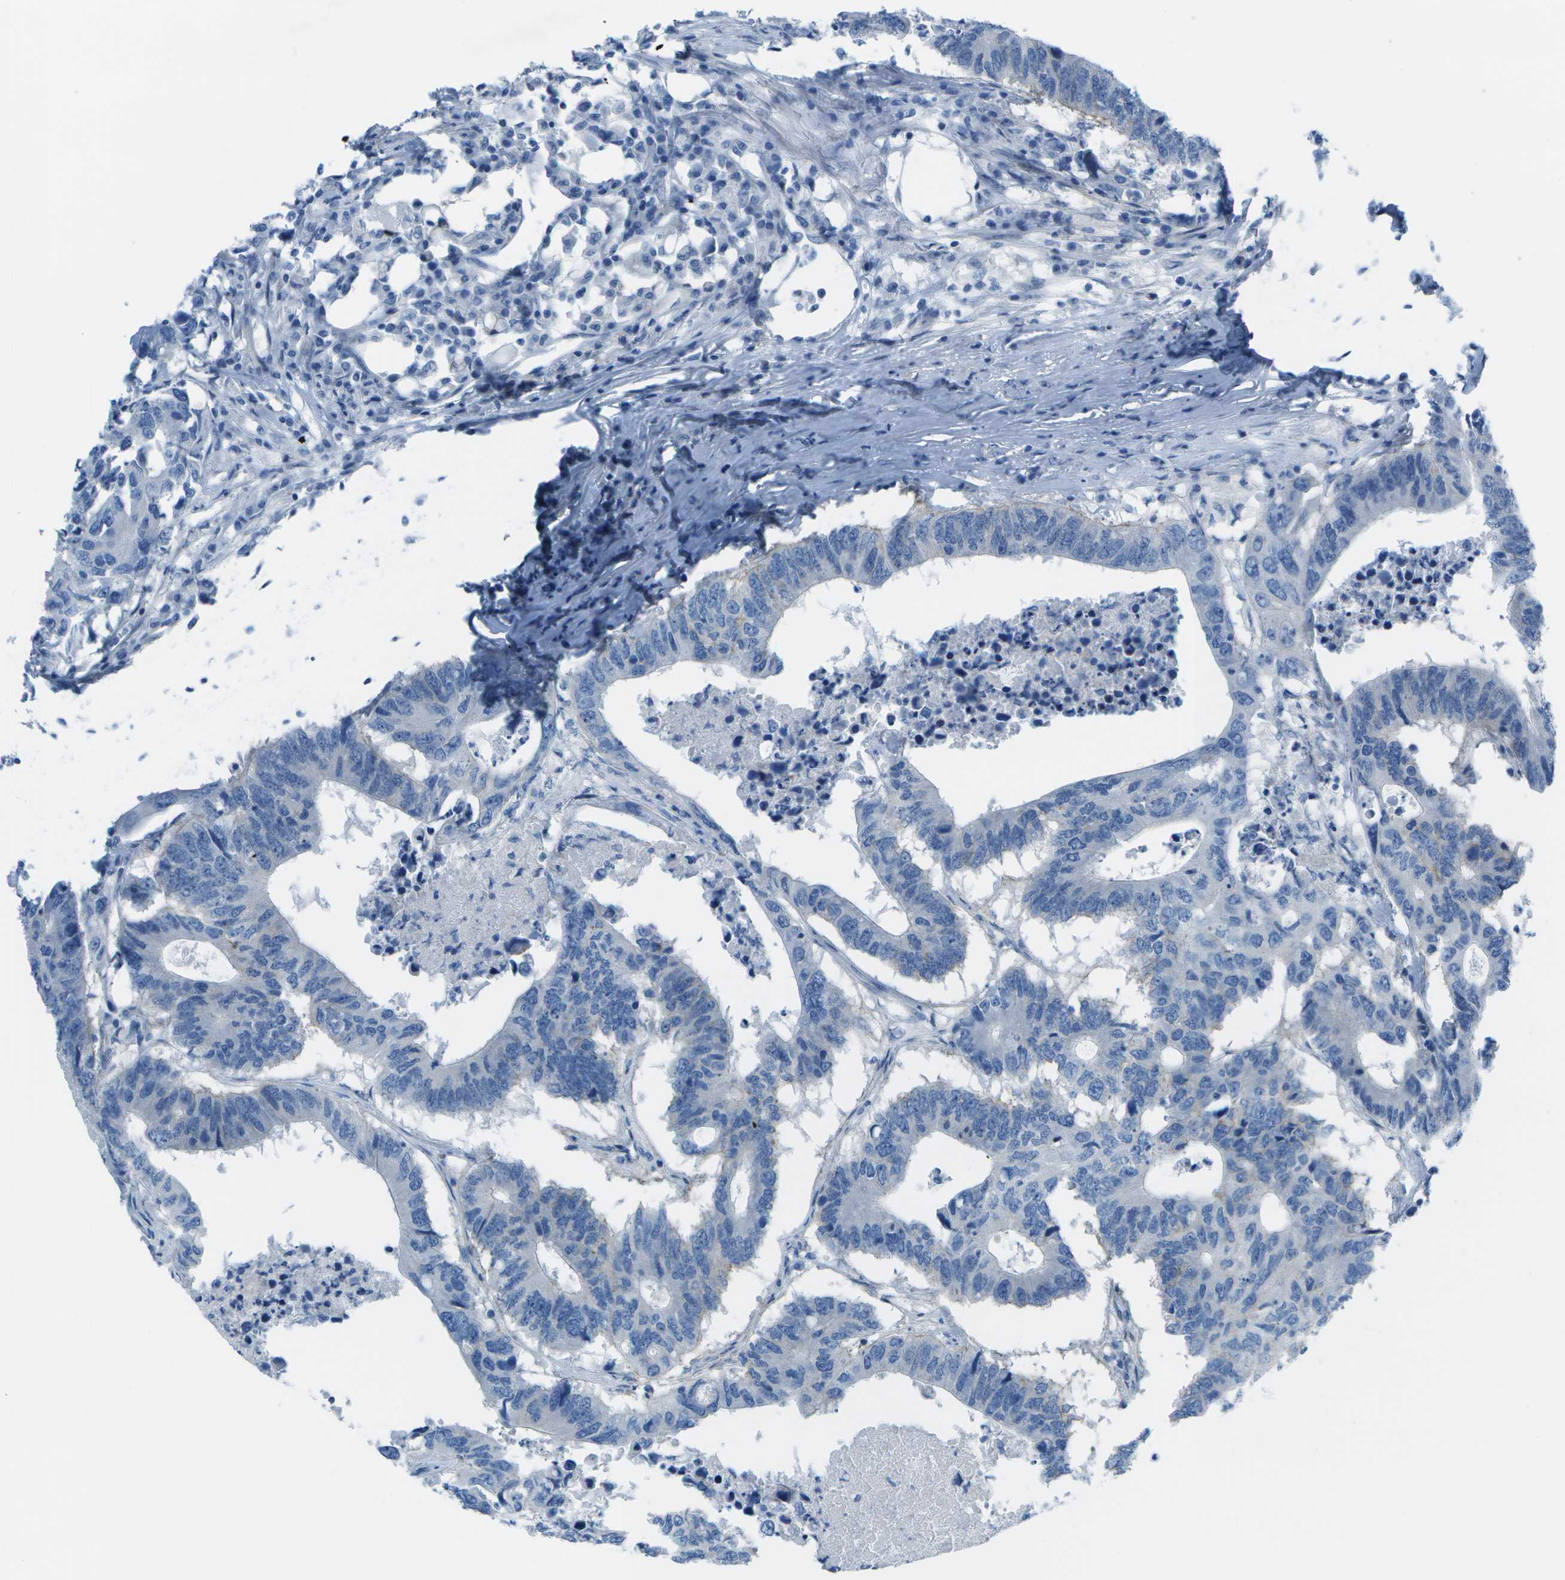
{"staining": {"intensity": "negative", "quantity": "none", "location": "none"}, "tissue": "colorectal cancer", "cell_type": "Tumor cells", "image_type": "cancer", "snomed": [{"axis": "morphology", "description": "Adenocarcinoma, NOS"}, {"axis": "topography", "description": "Colon"}], "caption": "Immunohistochemical staining of colorectal cancer (adenocarcinoma) shows no significant positivity in tumor cells. The staining was performed using DAB (3,3'-diaminobenzidine) to visualize the protein expression in brown, while the nuclei were stained in blue with hematoxylin (Magnification: 20x).", "gene": "SORBS3", "patient": {"sex": "male", "age": 71}}